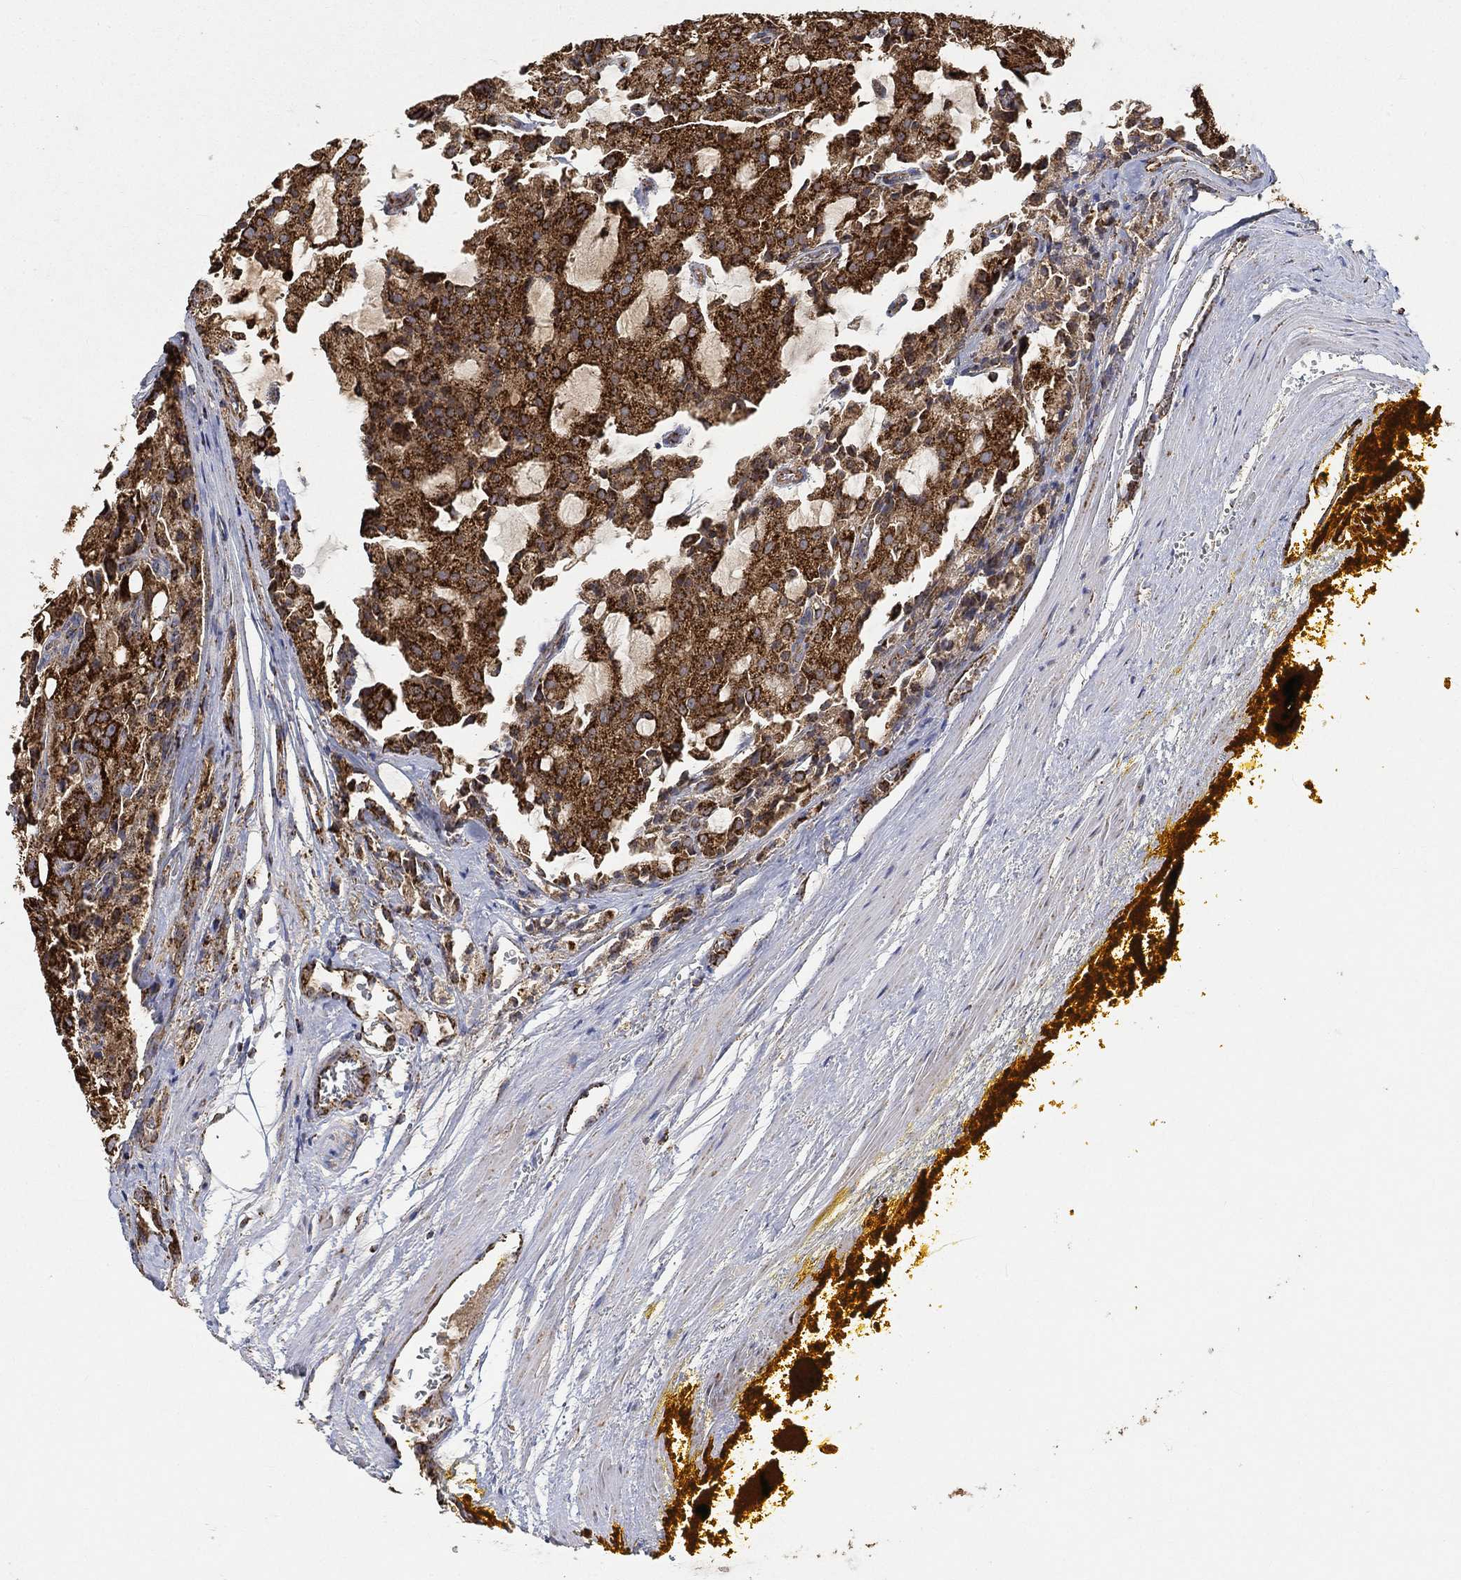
{"staining": {"intensity": "strong", "quantity": ">75%", "location": "cytoplasmic/membranous"}, "tissue": "prostate cancer", "cell_type": "Tumor cells", "image_type": "cancer", "snomed": [{"axis": "morphology", "description": "Adenocarcinoma, NOS"}, {"axis": "topography", "description": "Prostate and seminal vesicle, NOS"}, {"axis": "topography", "description": "Prostate"}], "caption": "A micrograph showing strong cytoplasmic/membranous positivity in approximately >75% of tumor cells in adenocarcinoma (prostate), as visualized by brown immunohistochemical staining.", "gene": "SLC38A7", "patient": {"sex": "male", "age": 67}}